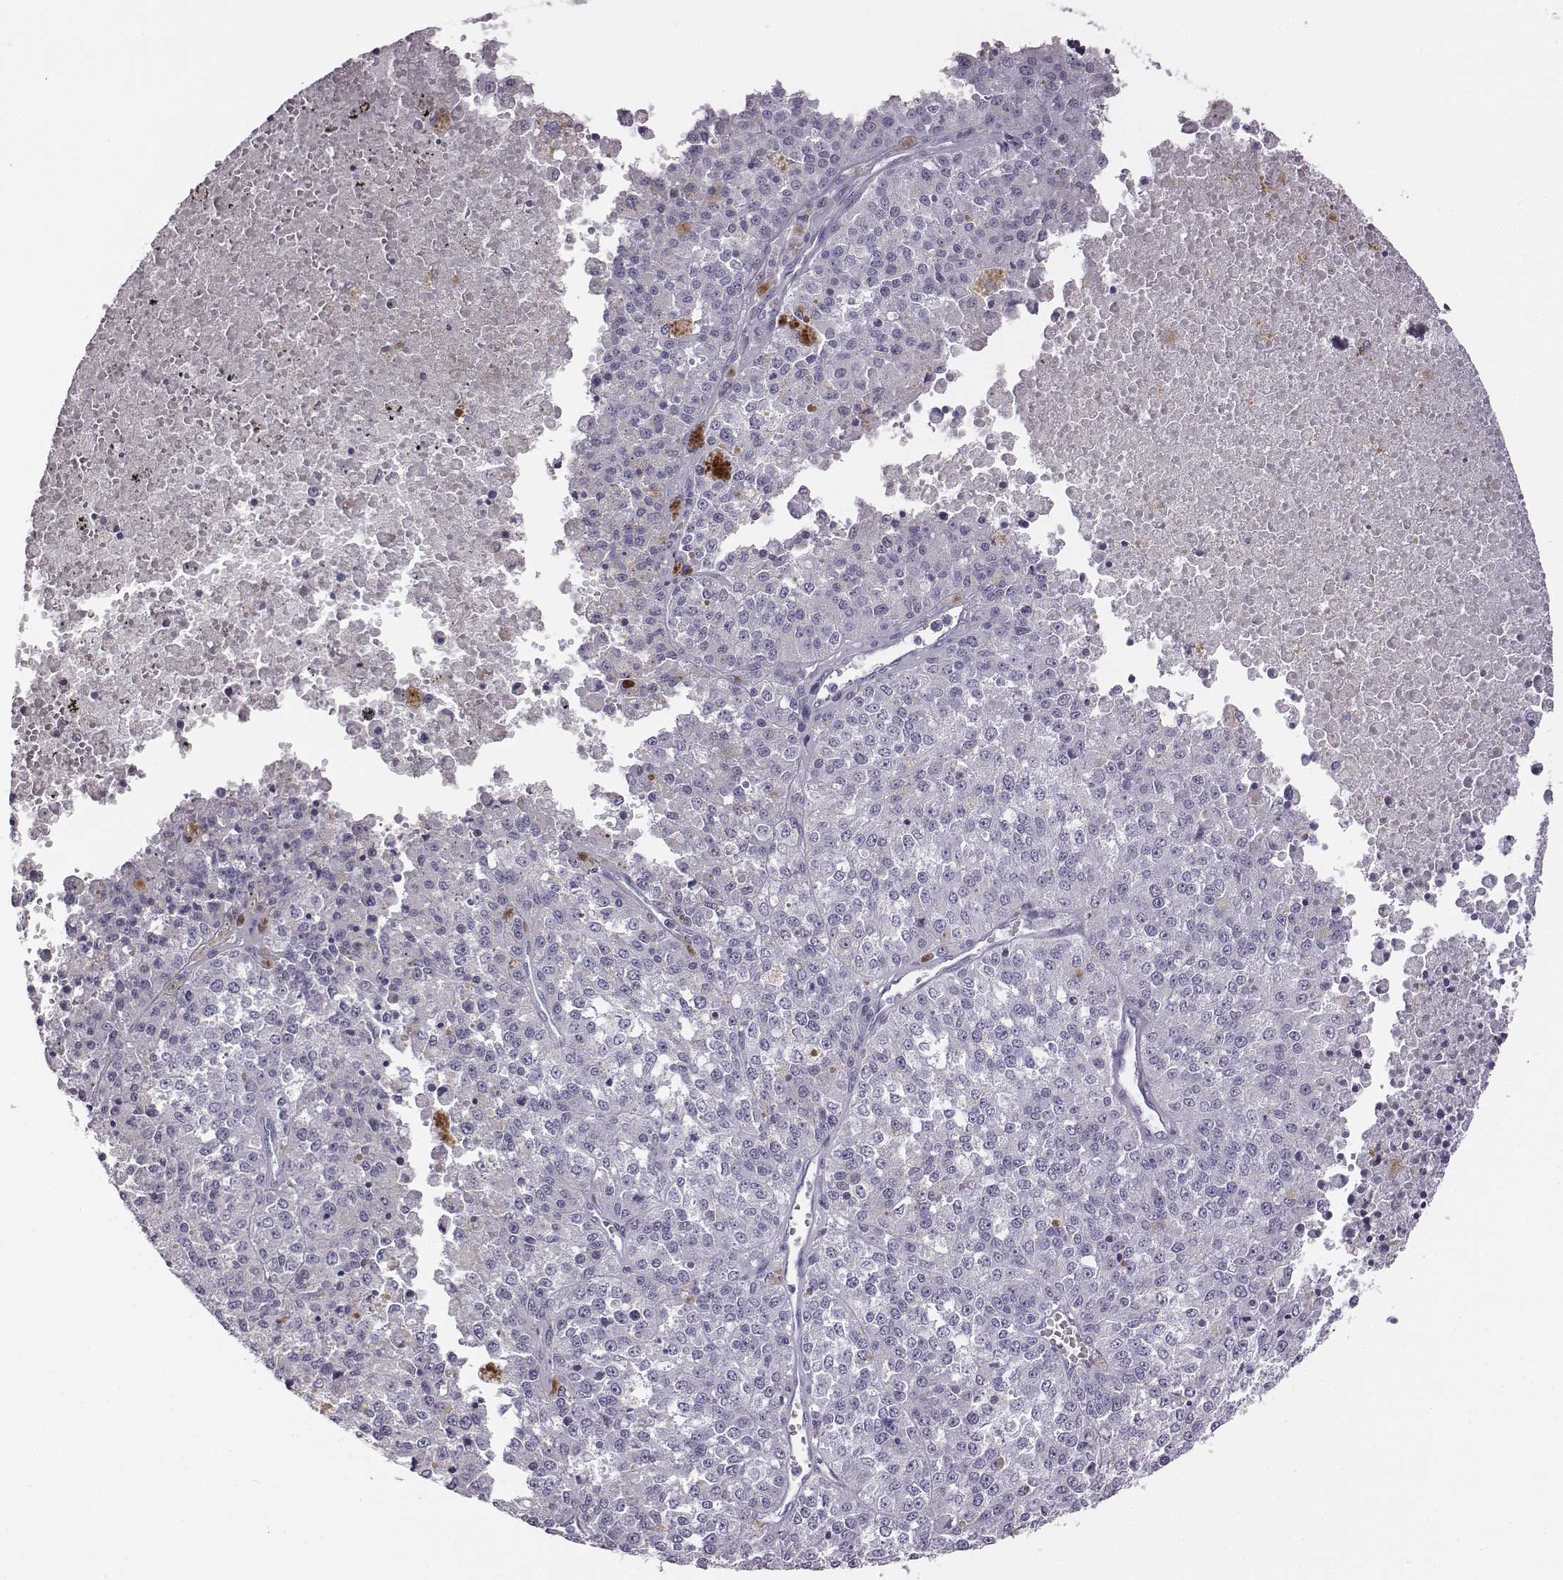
{"staining": {"intensity": "negative", "quantity": "none", "location": "none"}, "tissue": "melanoma", "cell_type": "Tumor cells", "image_type": "cancer", "snomed": [{"axis": "morphology", "description": "Malignant melanoma, Metastatic site"}, {"axis": "topography", "description": "Lymph node"}], "caption": "A histopathology image of human malignant melanoma (metastatic site) is negative for staining in tumor cells.", "gene": "ADAM7", "patient": {"sex": "female", "age": 64}}